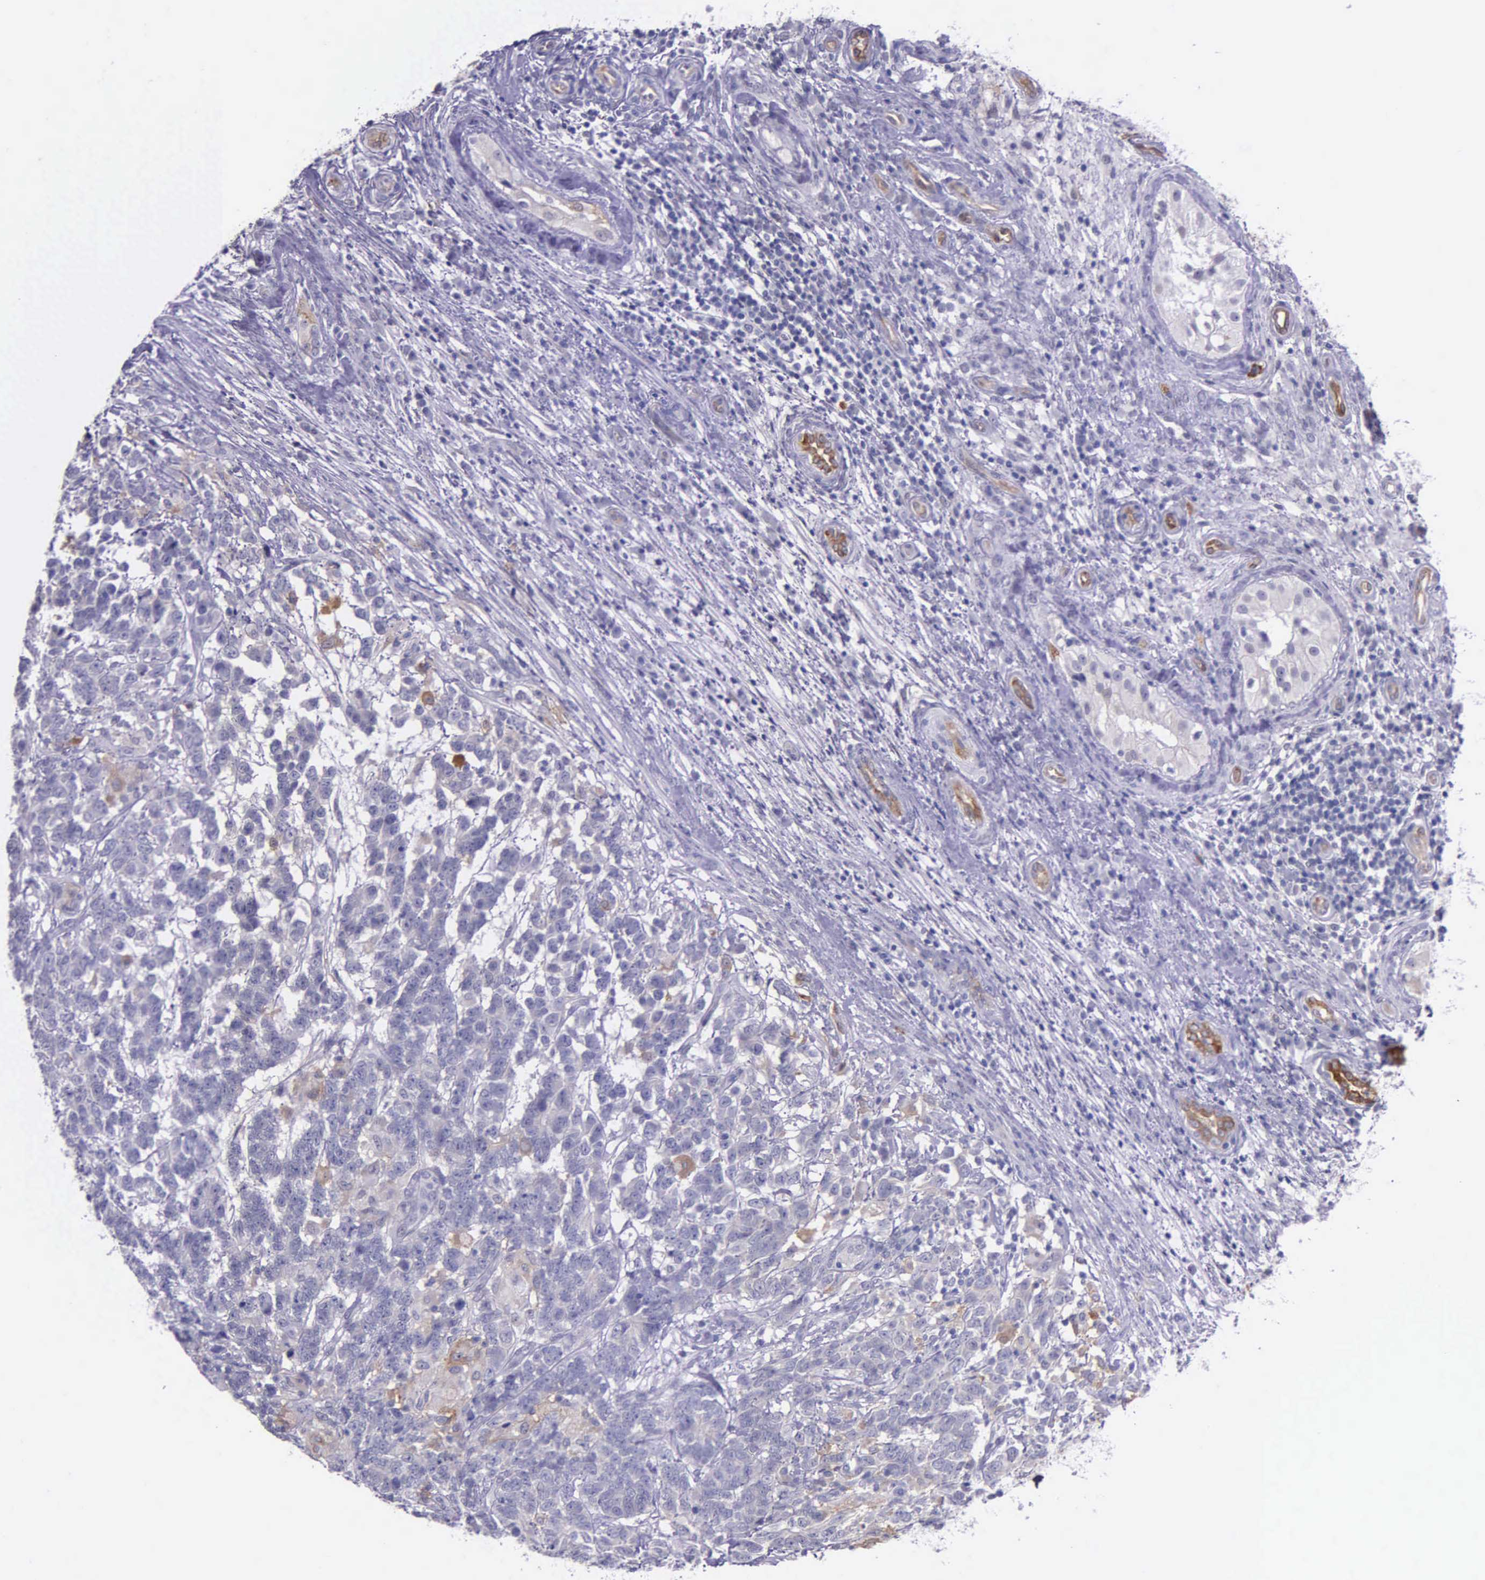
{"staining": {"intensity": "weak", "quantity": "<25%", "location": "cytoplasmic/membranous"}, "tissue": "testis cancer", "cell_type": "Tumor cells", "image_type": "cancer", "snomed": [{"axis": "morphology", "description": "Carcinoma, Embryonal, NOS"}, {"axis": "topography", "description": "Testis"}], "caption": "Immunohistochemistry (IHC) image of human testis embryonal carcinoma stained for a protein (brown), which displays no positivity in tumor cells.", "gene": "AHNAK2", "patient": {"sex": "male", "age": 26}}